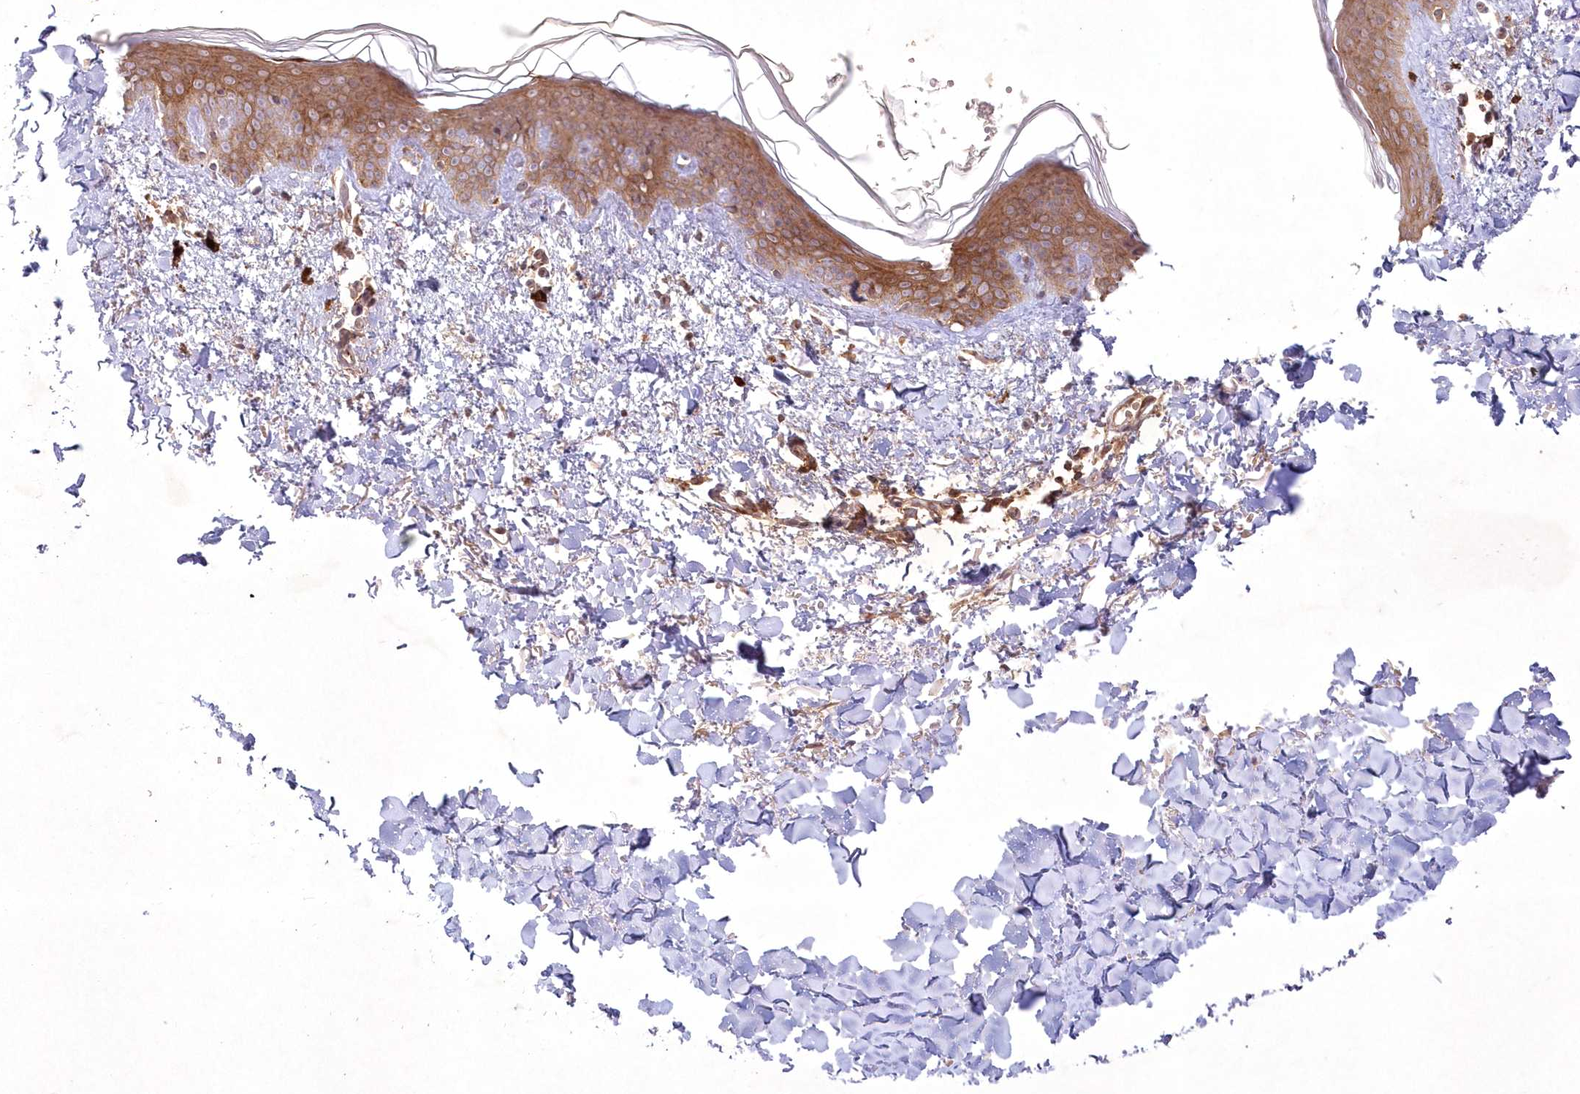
{"staining": {"intensity": "moderate", "quantity": ">75%", "location": "cytoplasmic/membranous"}, "tissue": "skin", "cell_type": "Fibroblasts", "image_type": "normal", "snomed": [{"axis": "morphology", "description": "Normal tissue, NOS"}, {"axis": "topography", "description": "Skin"}], "caption": "Immunohistochemistry (IHC) of benign human skin displays medium levels of moderate cytoplasmic/membranous staining in about >75% of fibroblasts.", "gene": "TOGARAM2", "patient": {"sex": "female", "age": 46}}